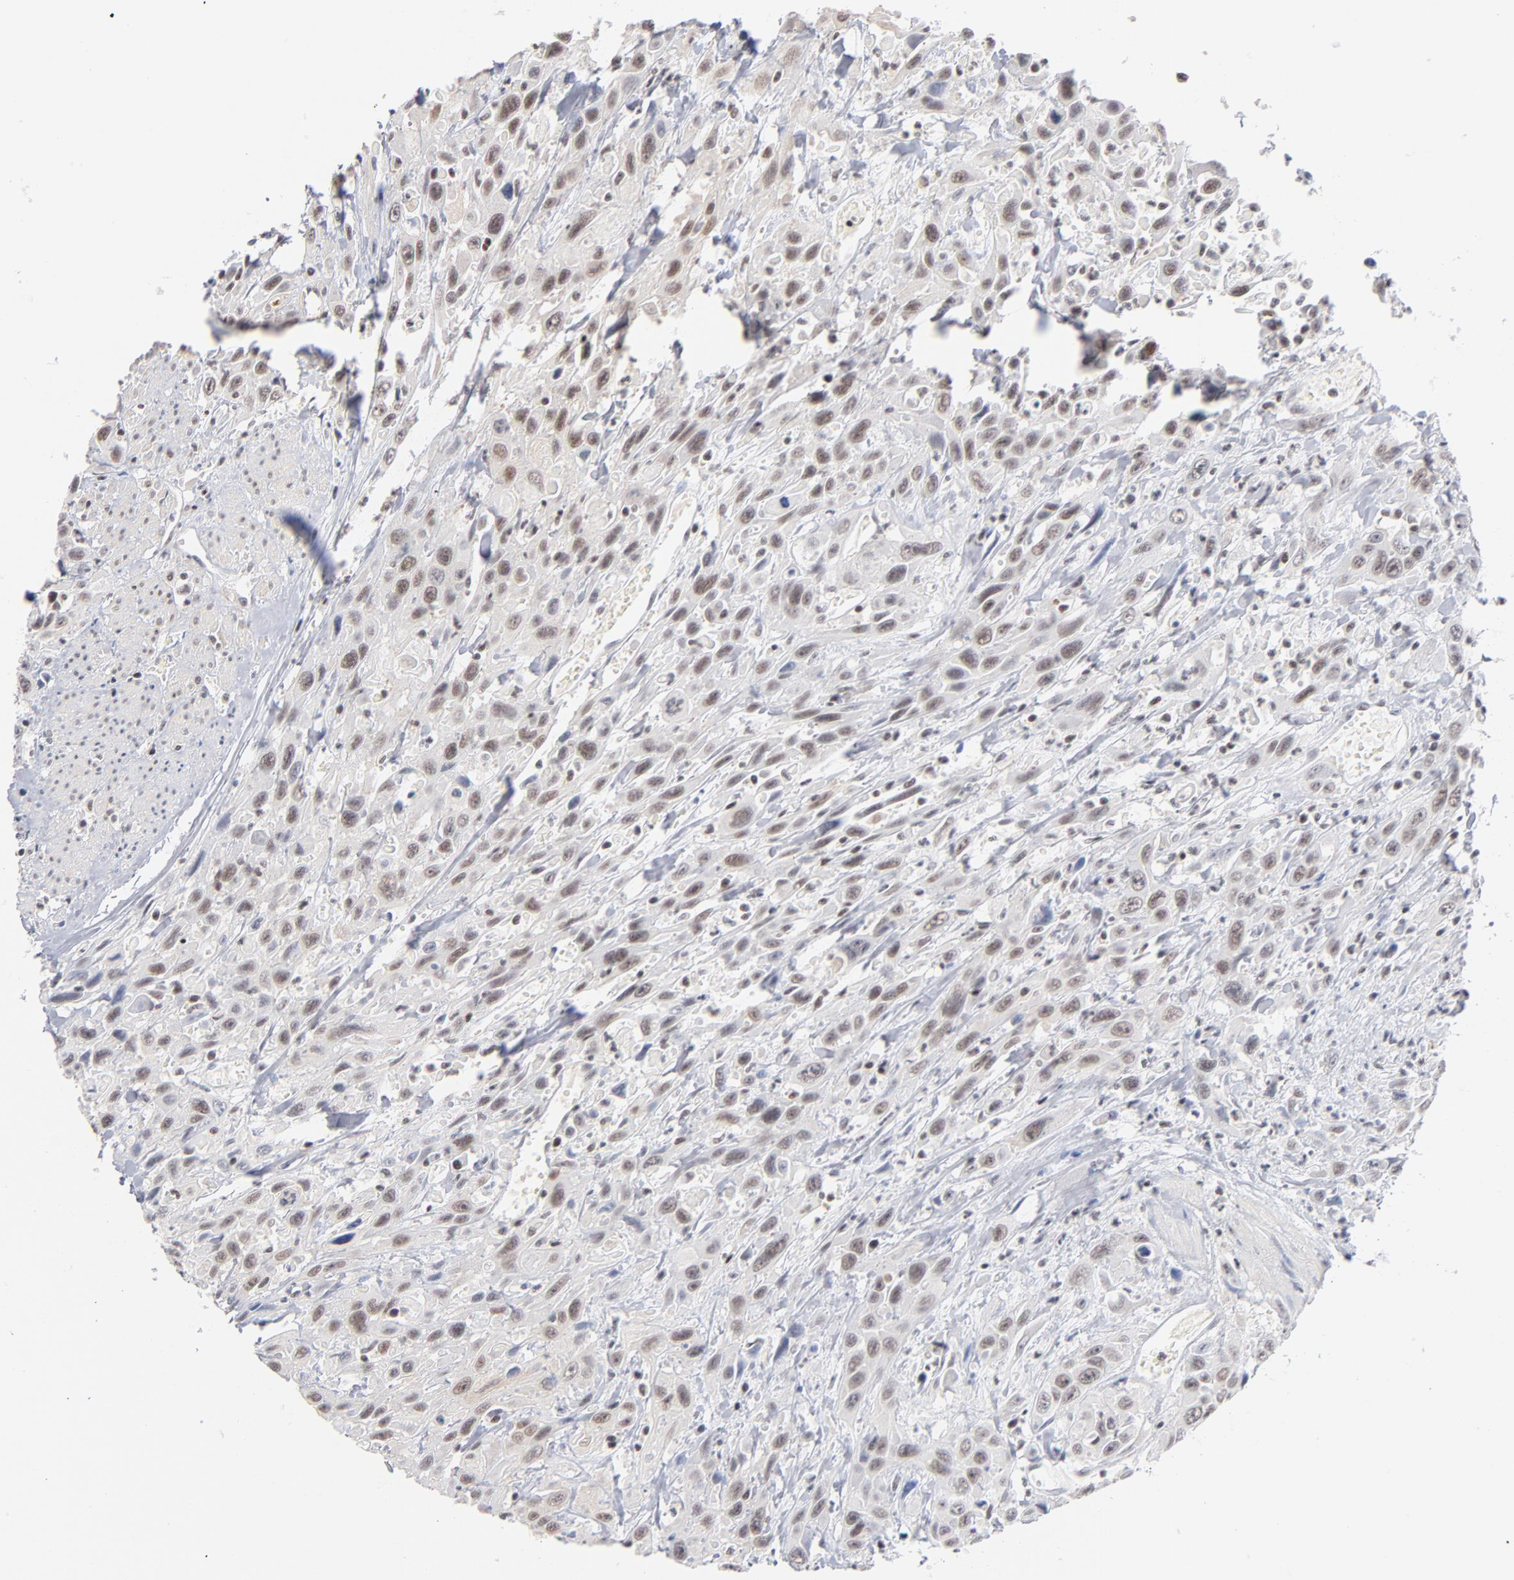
{"staining": {"intensity": "weak", "quantity": ">75%", "location": "nuclear"}, "tissue": "urothelial cancer", "cell_type": "Tumor cells", "image_type": "cancer", "snomed": [{"axis": "morphology", "description": "Urothelial carcinoma, High grade"}, {"axis": "topography", "description": "Urinary bladder"}], "caption": "Protein staining displays weak nuclear expression in approximately >75% of tumor cells in urothelial cancer.", "gene": "ZNF143", "patient": {"sex": "female", "age": 84}}